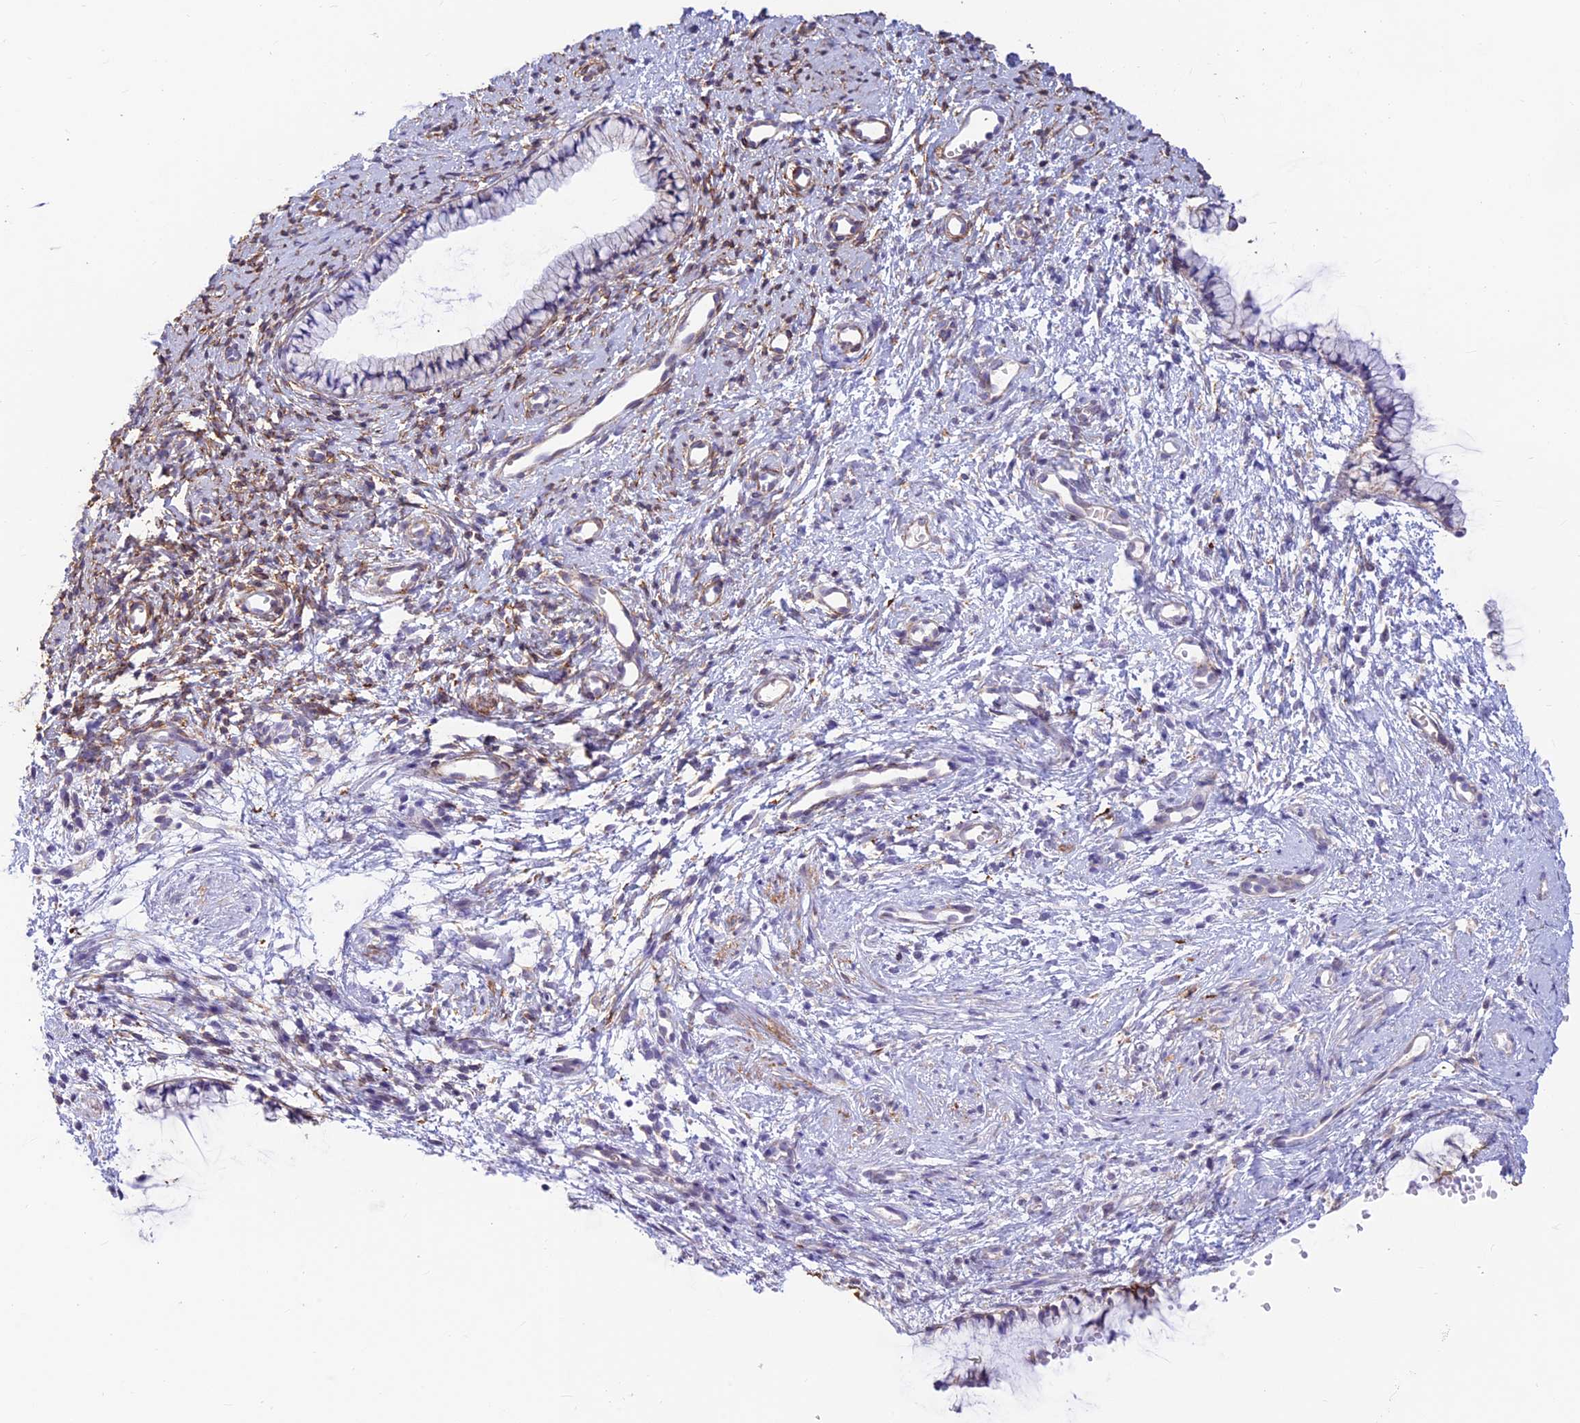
{"staining": {"intensity": "weak", "quantity": "25%-75%", "location": "cytoplasmic/membranous"}, "tissue": "cervix", "cell_type": "Glandular cells", "image_type": "normal", "snomed": [{"axis": "morphology", "description": "Normal tissue, NOS"}, {"axis": "topography", "description": "Cervix"}], "caption": "IHC of unremarkable human cervix exhibits low levels of weak cytoplasmic/membranous staining in approximately 25%-75% of glandular cells.", "gene": "ALDH1L2", "patient": {"sex": "female", "age": 57}}